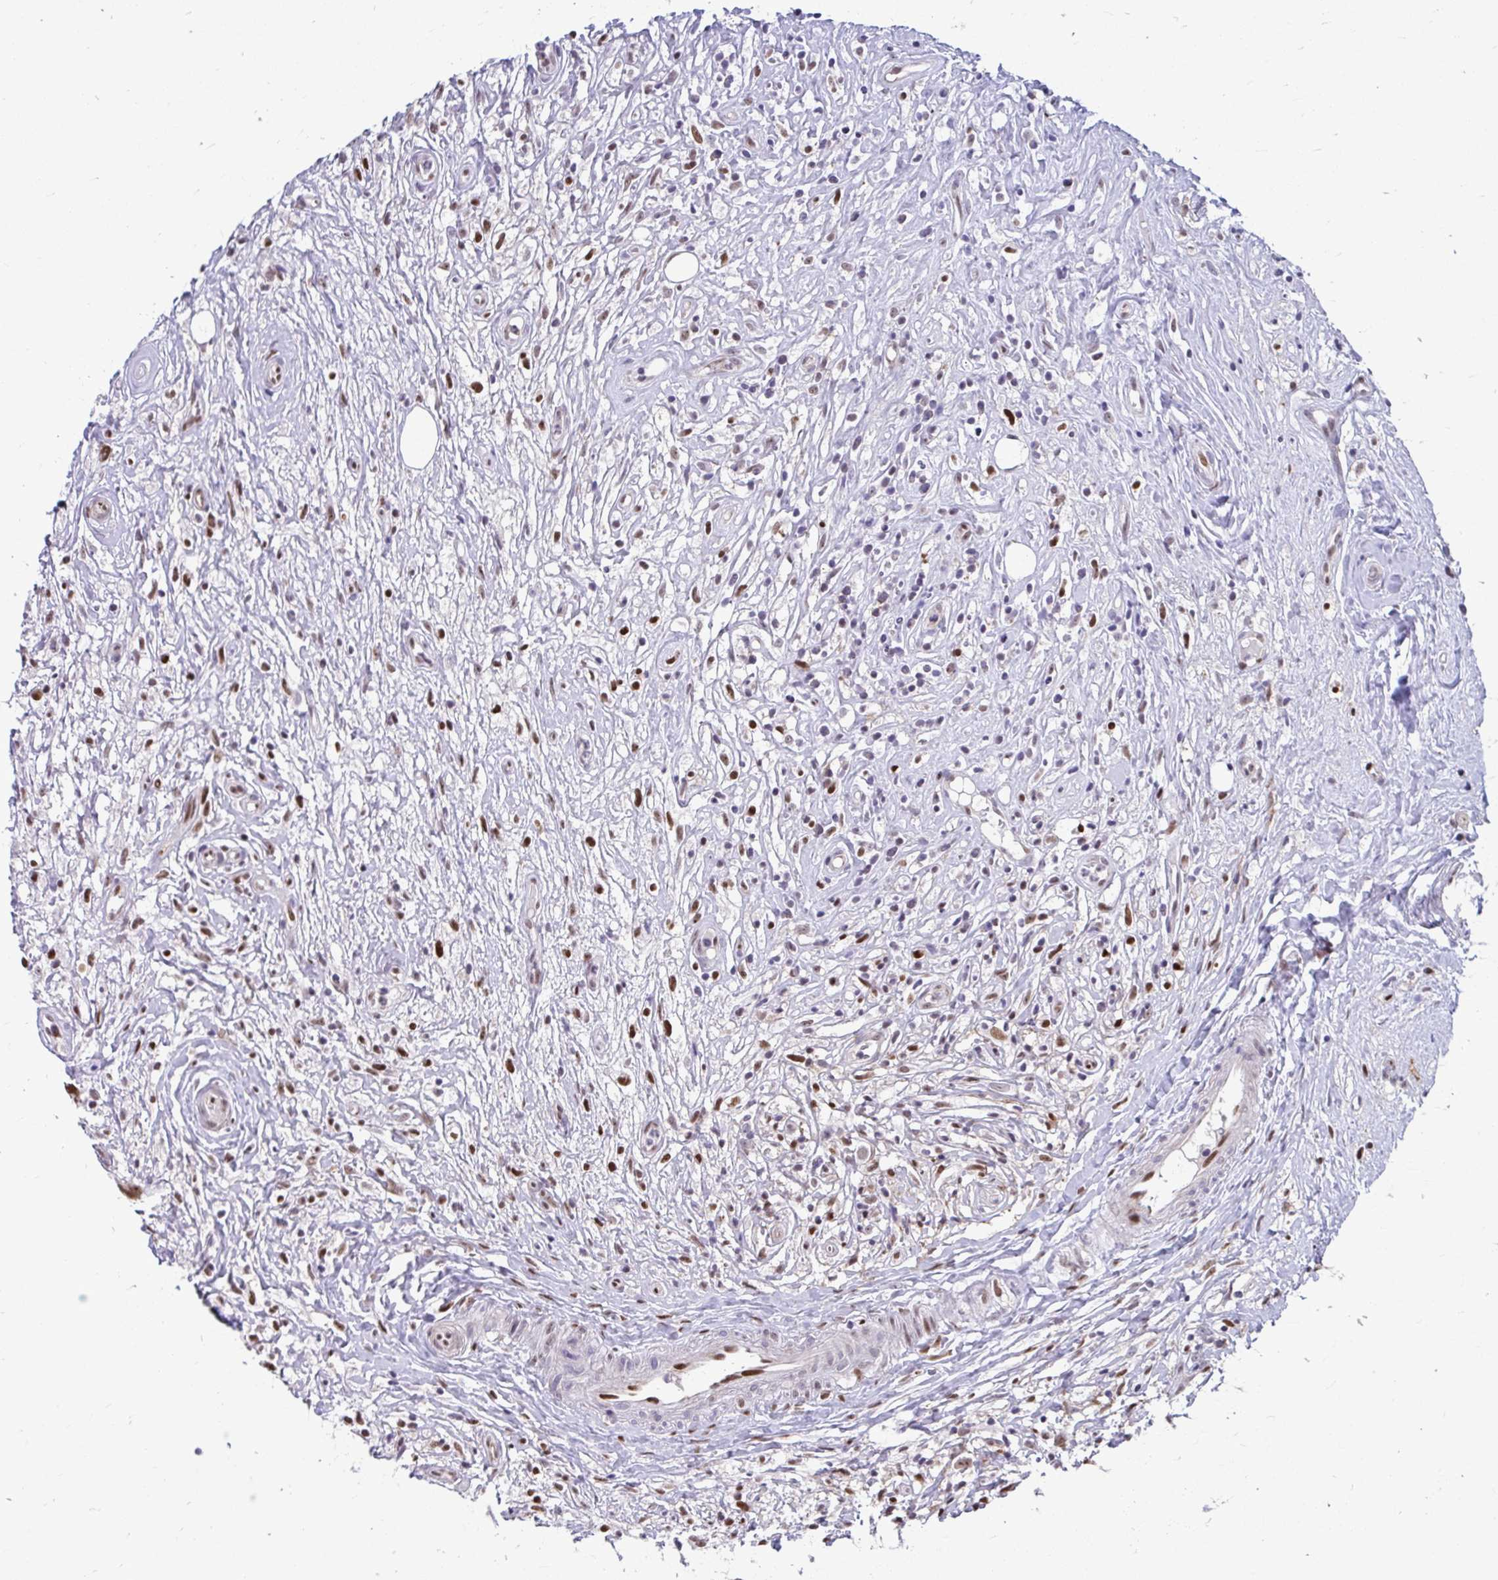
{"staining": {"intensity": "strong", "quantity": ">75%", "location": "nuclear"}, "tissue": "lymphoma", "cell_type": "Tumor cells", "image_type": "cancer", "snomed": [{"axis": "morphology", "description": "Hodgkin's disease, NOS"}, {"axis": "topography", "description": "No Tissue"}], "caption": "An image of human Hodgkin's disease stained for a protein displays strong nuclear brown staining in tumor cells.", "gene": "SLC35C2", "patient": {"sex": "female", "age": 21}}